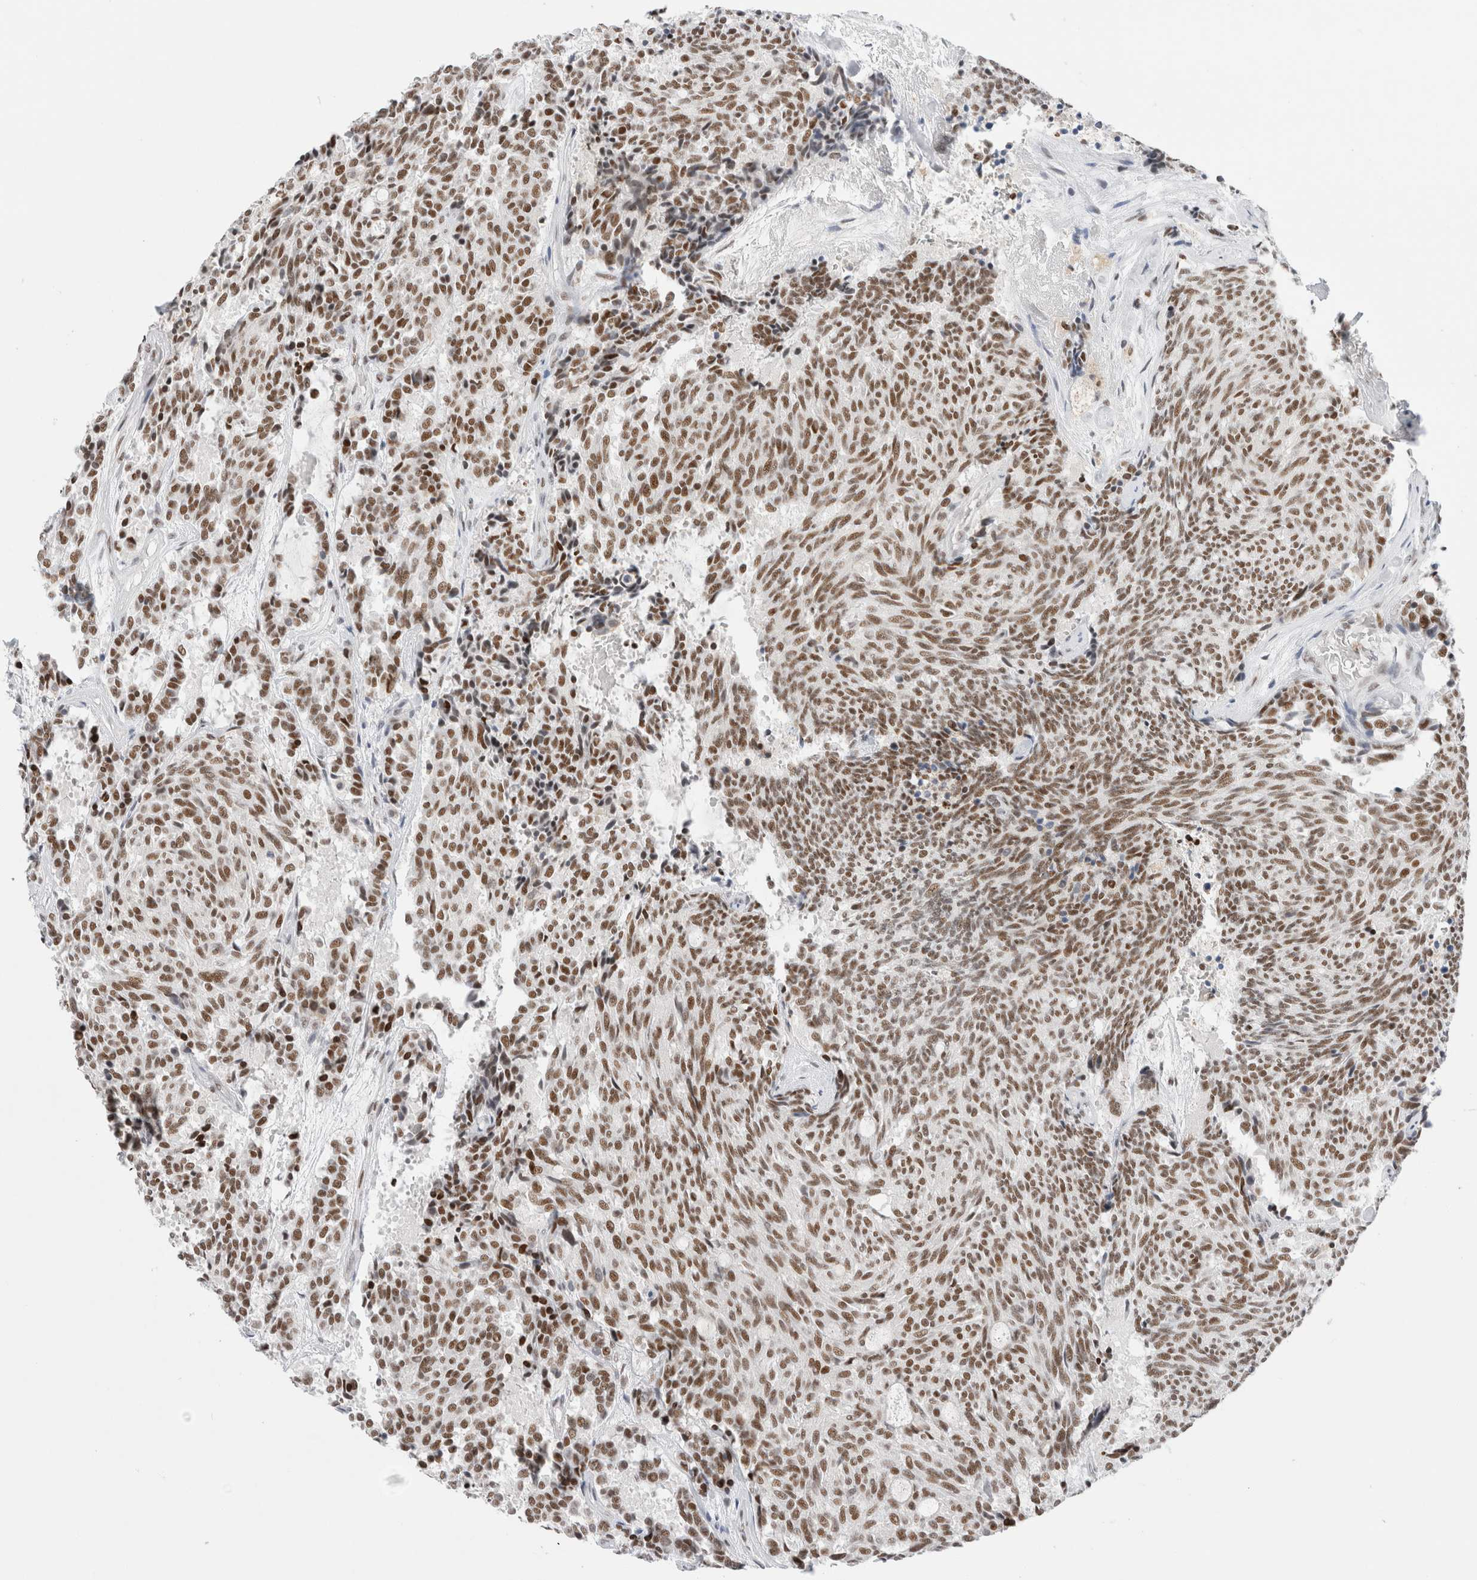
{"staining": {"intensity": "moderate", "quantity": ">75%", "location": "nuclear"}, "tissue": "carcinoid", "cell_type": "Tumor cells", "image_type": "cancer", "snomed": [{"axis": "morphology", "description": "Carcinoid, malignant, NOS"}, {"axis": "topography", "description": "Pancreas"}], "caption": "A photomicrograph of carcinoid (malignant) stained for a protein exhibits moderate nuclear brown staining in tumor cells.", "gene": "COPS7A", "patient": {"sex": "female", "age": 54}}